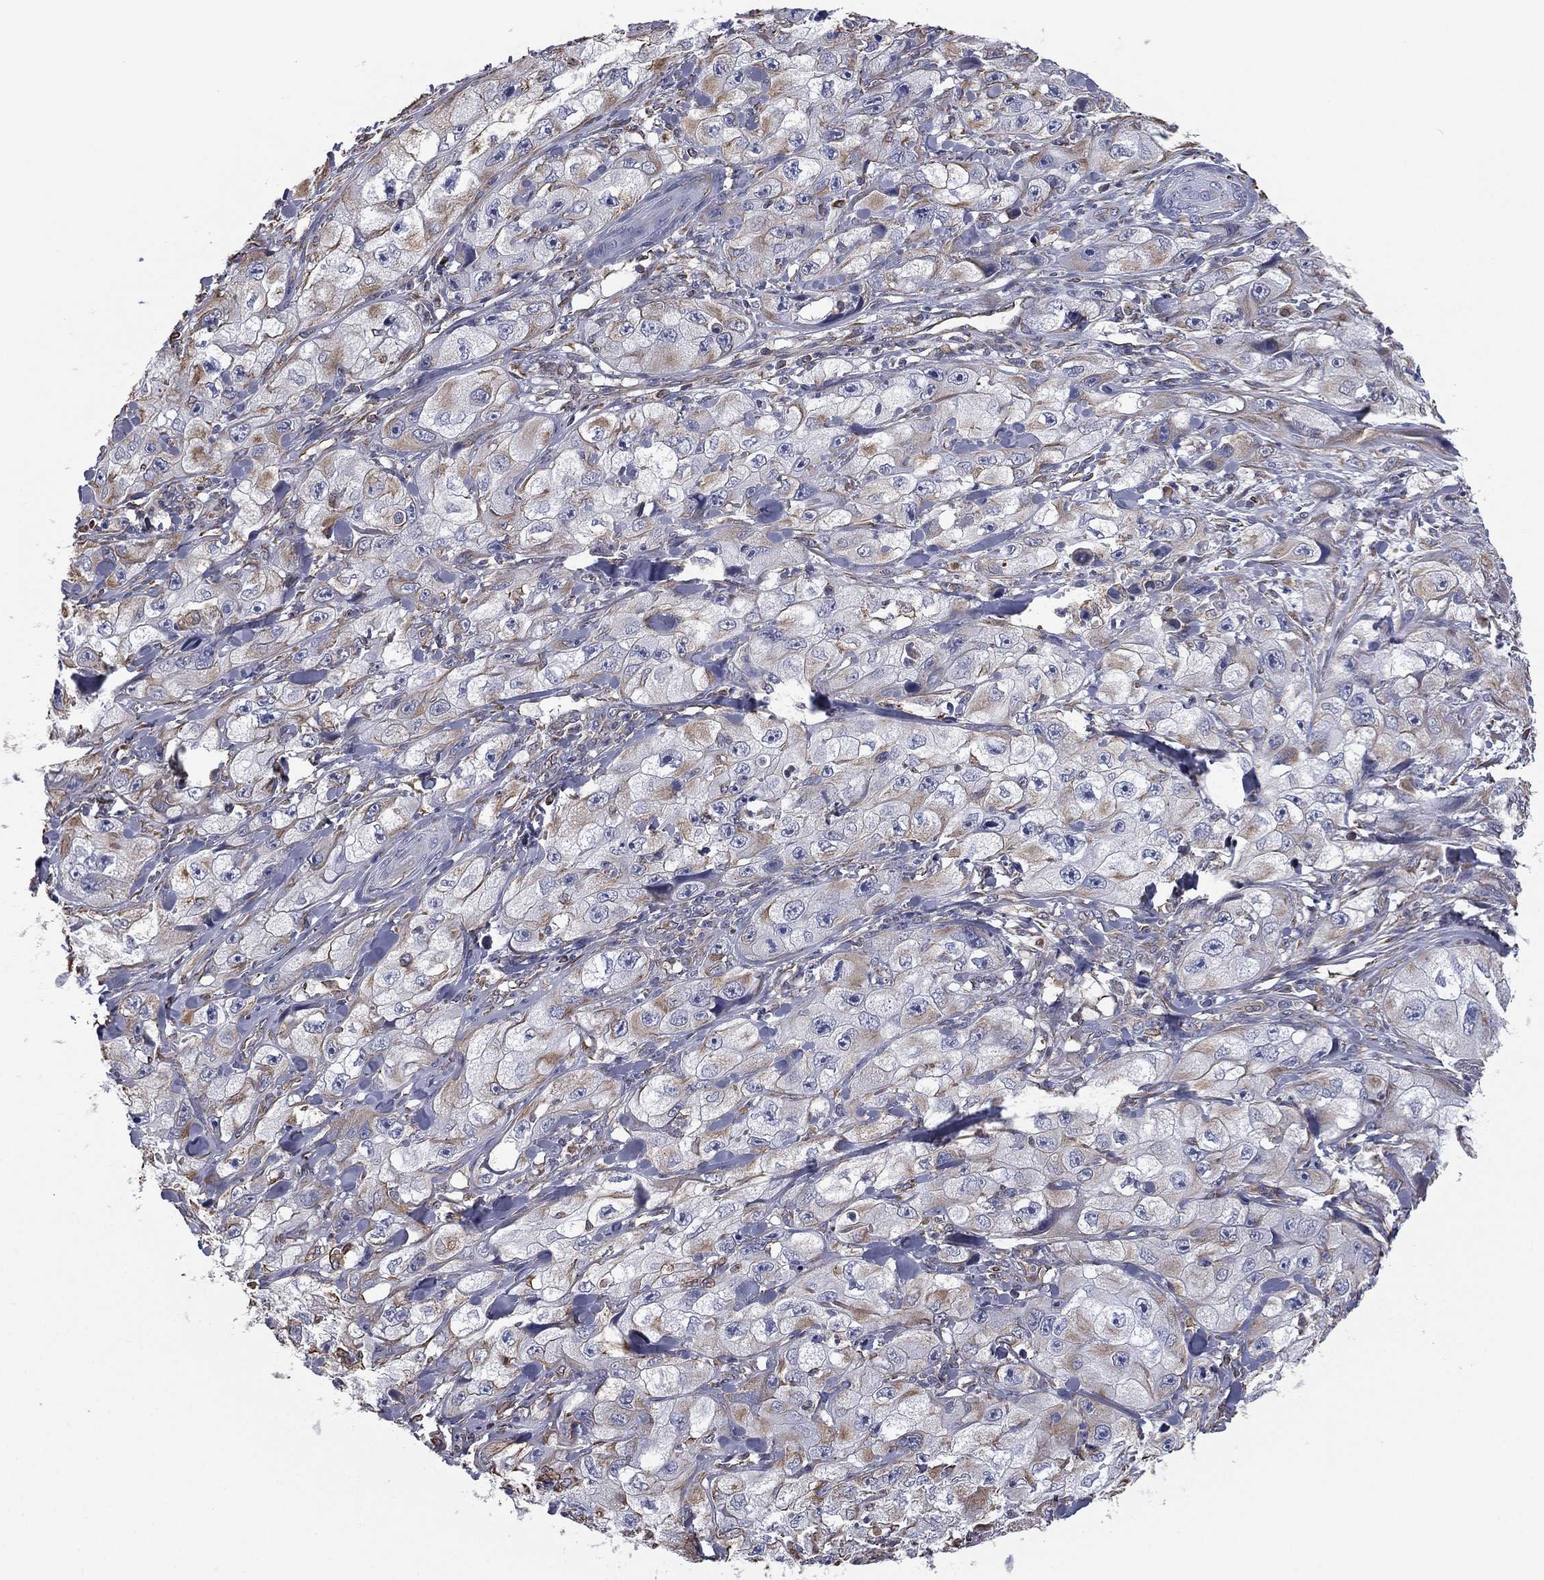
{"staining": {"intensity": "weak", "quantity": "<25%", "location": "cytoplasmic/membranous"}, "tissue": "skin cancer", "cell_type": "Tumor cells", "image_type": "cancer", "snomed": [{"axis": "morphology", "description": "Squamous cell carcinoma, NOS"}, {"axis": "topography", "description": "Skin"}, {"axis": "topography", "description": "Subcutis"}], "caption": "Squamous cell carcinoma (skin) was stained to show a protein in brown. There is no significant expression in tumor cells.", "gene": "SCUBE1", "patient": {"sex": "male", "age": 73}}